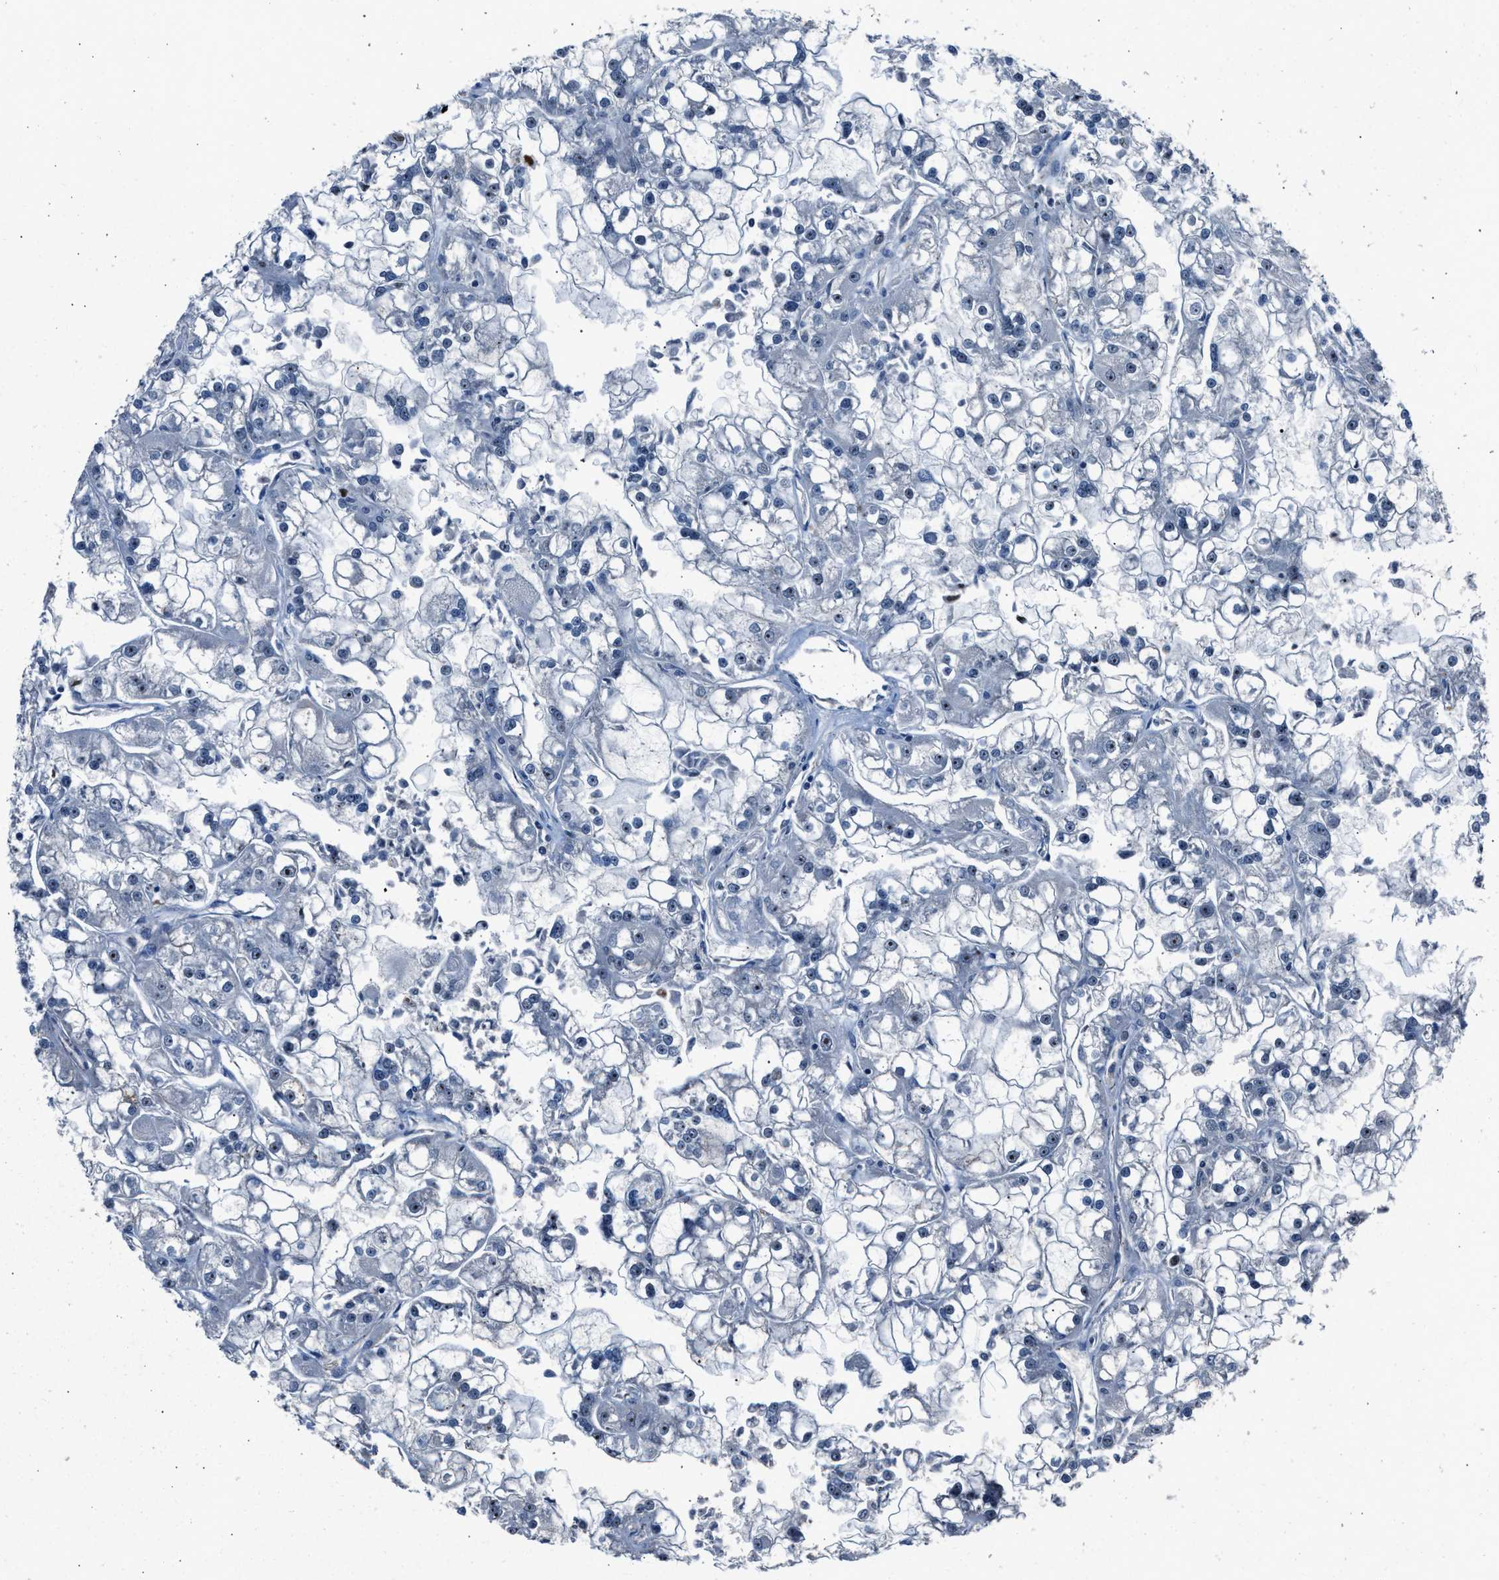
{"staining": {"intensity": "negative", "quantity": "none", "location": "none"}, "tissue": "renal cancer", "cell_type": "Tumor cells", "image_type": "cancer", "snomed": [{"axis": "morphology", "description": "Adenocarcinoma, NOS"}, {"axis": "topography", "description": "Kidney"}], "caption": "An immunohistochemistry micrograph of renal cancer is shown. There is no staining in tumor cells of renal cancer.", "gene": "ADCY1", "patient": {"sex": "female", "age": 52}}